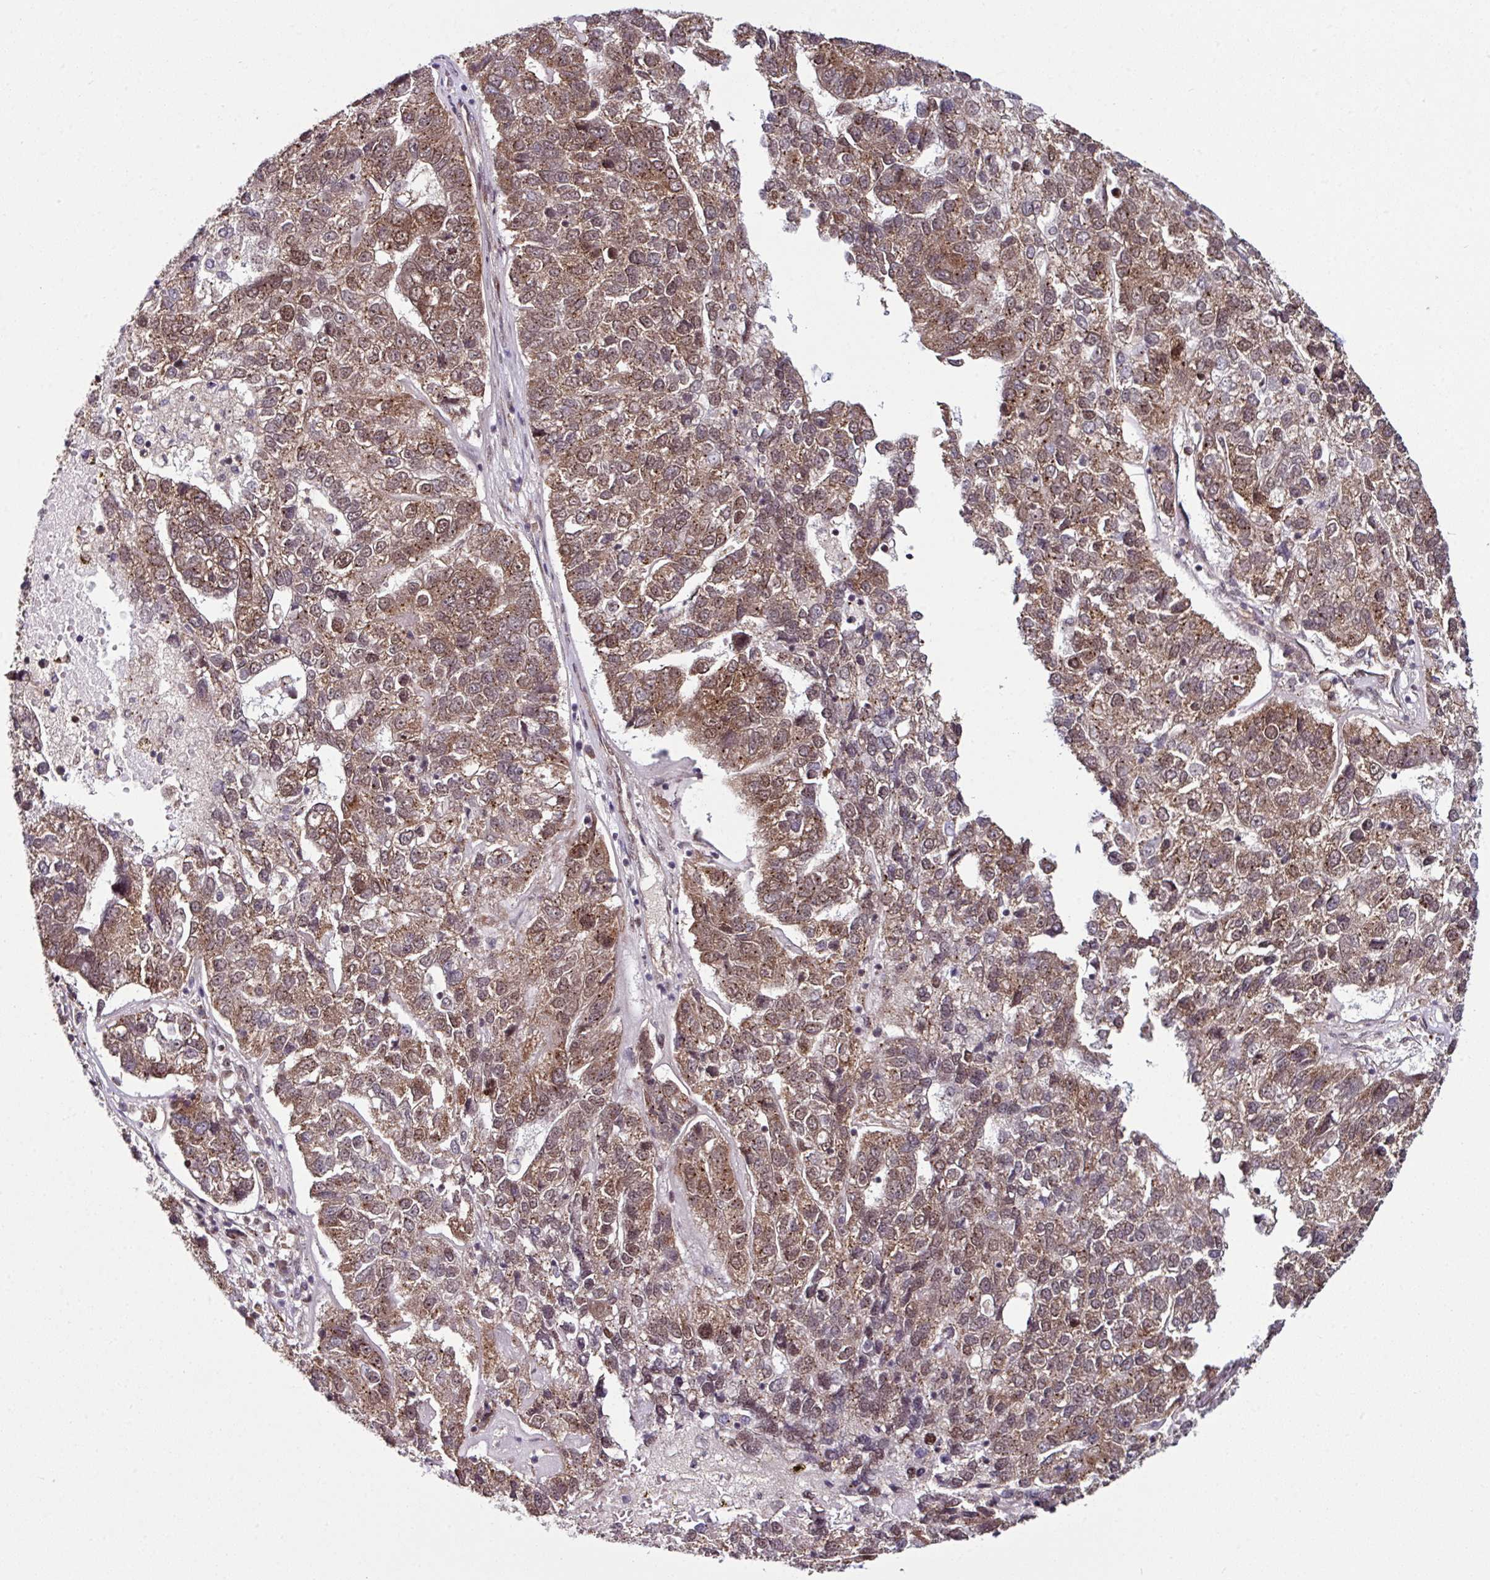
{"staining": {"intensity": "moderate", "quantity": ">75%", "location": "cytoplasmic/membranous,nuclear"}, "tissue": "pancreatic cancer", "cell_type": "Tumor cells", "image_type": "cancer", "snomed": [{"axis": "morphology", "description": "Adenocarcinoma, NOS"}, {"axis": "topography", "description": "Pancreas"}], "caption": "Immunohistochemical staining of human pancreatic cancer (adenocarcinoma) displays moderate cytoplasmic/membranous and nuclear protein positivity in approximately >75% of tumor cells. The staining is performed using DAB brown chromogen to label protein expression. The nuclei are counter-stained blue using hematoxylin.", "gene": "MORF4L2", "patient": {"sex": "female", "age": 61}}